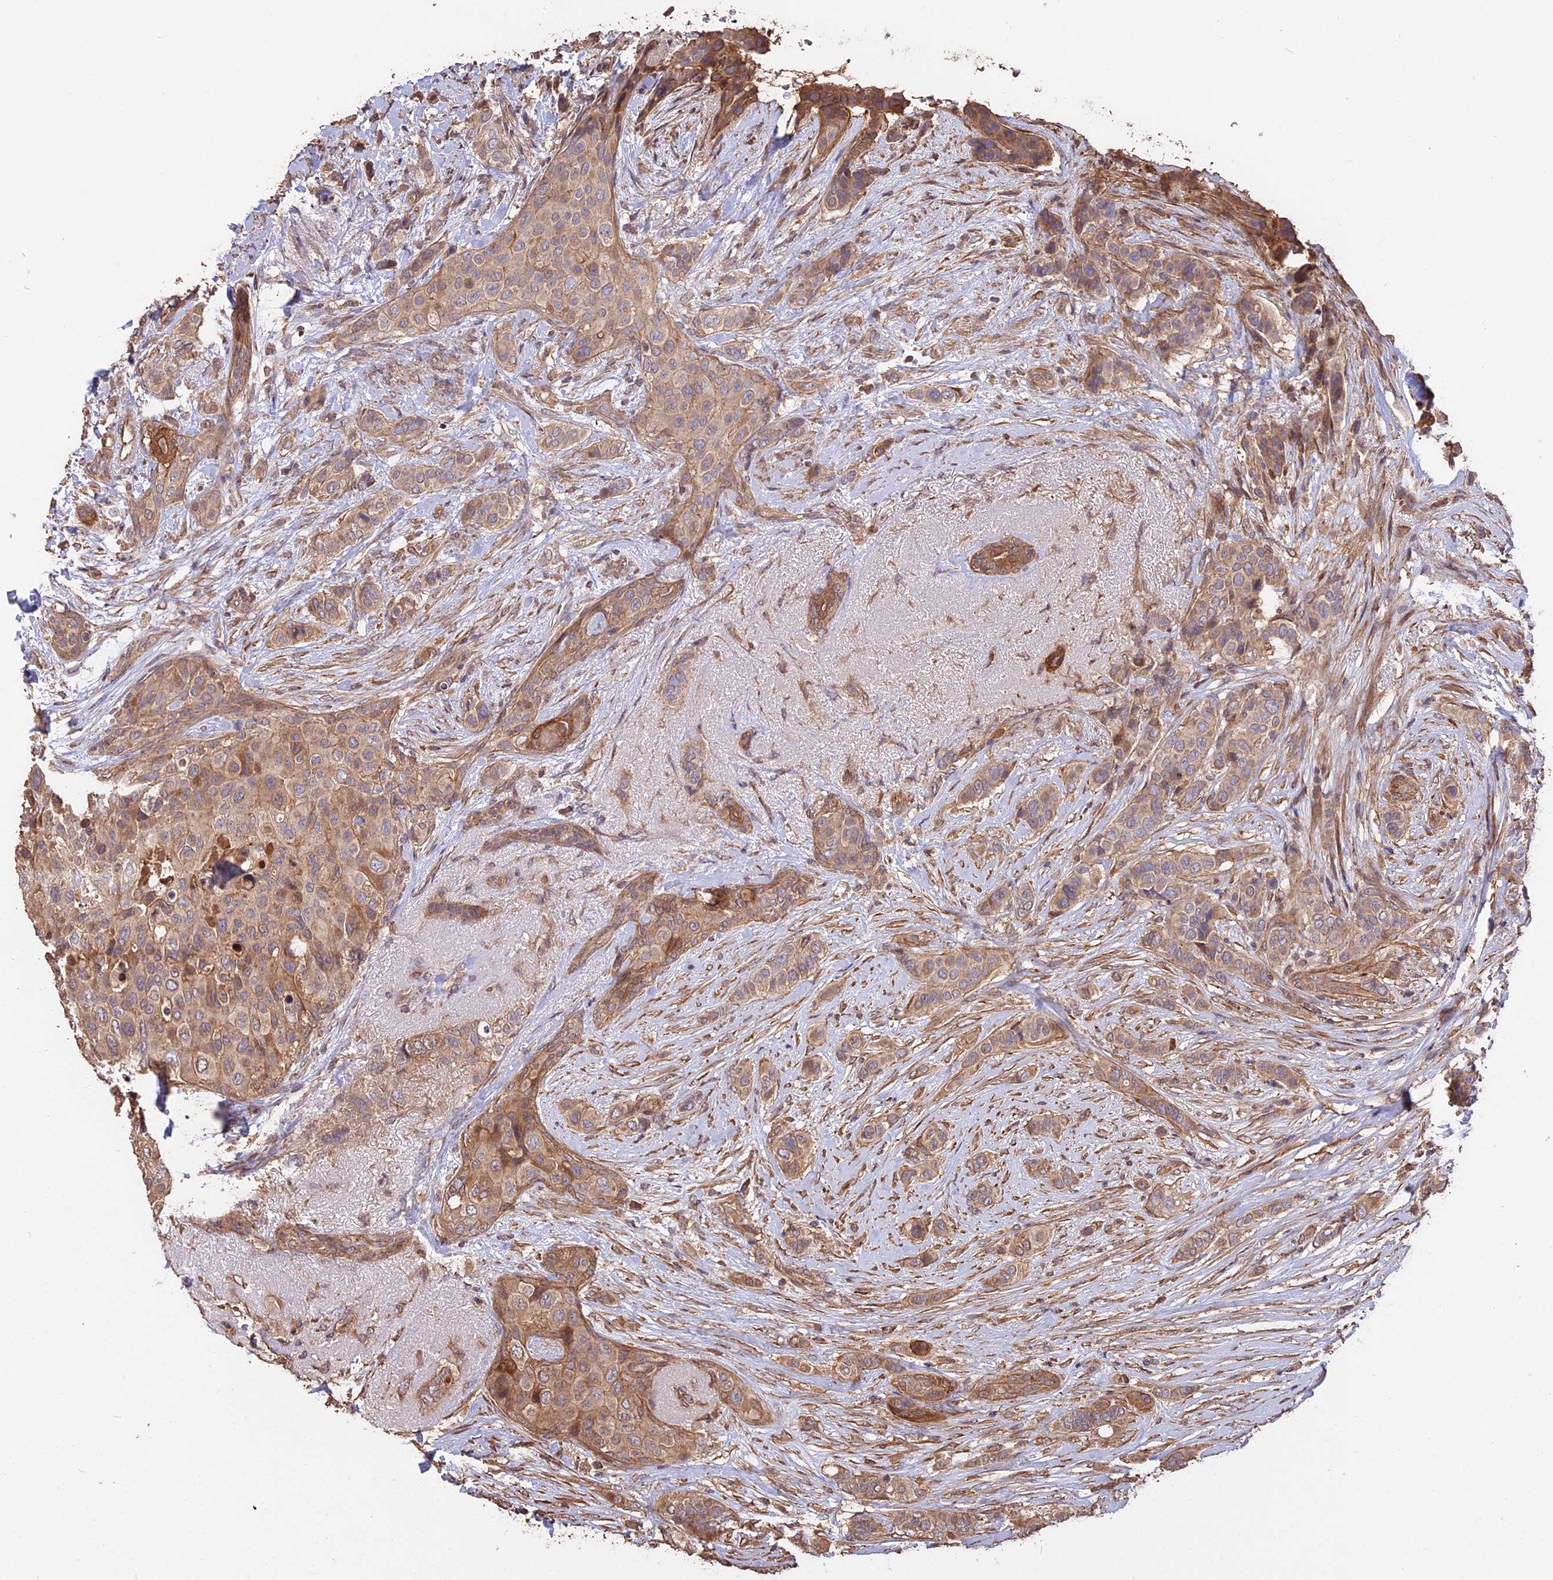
{"staining": {"intensity": "moderate", "quantity": ">75%", "location": "cytoplasmic/membranous"}, "tissue": "breast cancer", "cell_type": "Tumor cells", "image_type": "cancer", "snomed": [{"axis": "morphology", "description": "Lobular carcinoma"}, {"axis": "topography", "description": "Breast"}], "caption": "The immunohistochemical stain shows moderate cytoplasmic/membranous positivity in tumor cells of breast cancer tissue.", "gene": "RASAL1", "patient": {"sex": "female", "age": 51}}